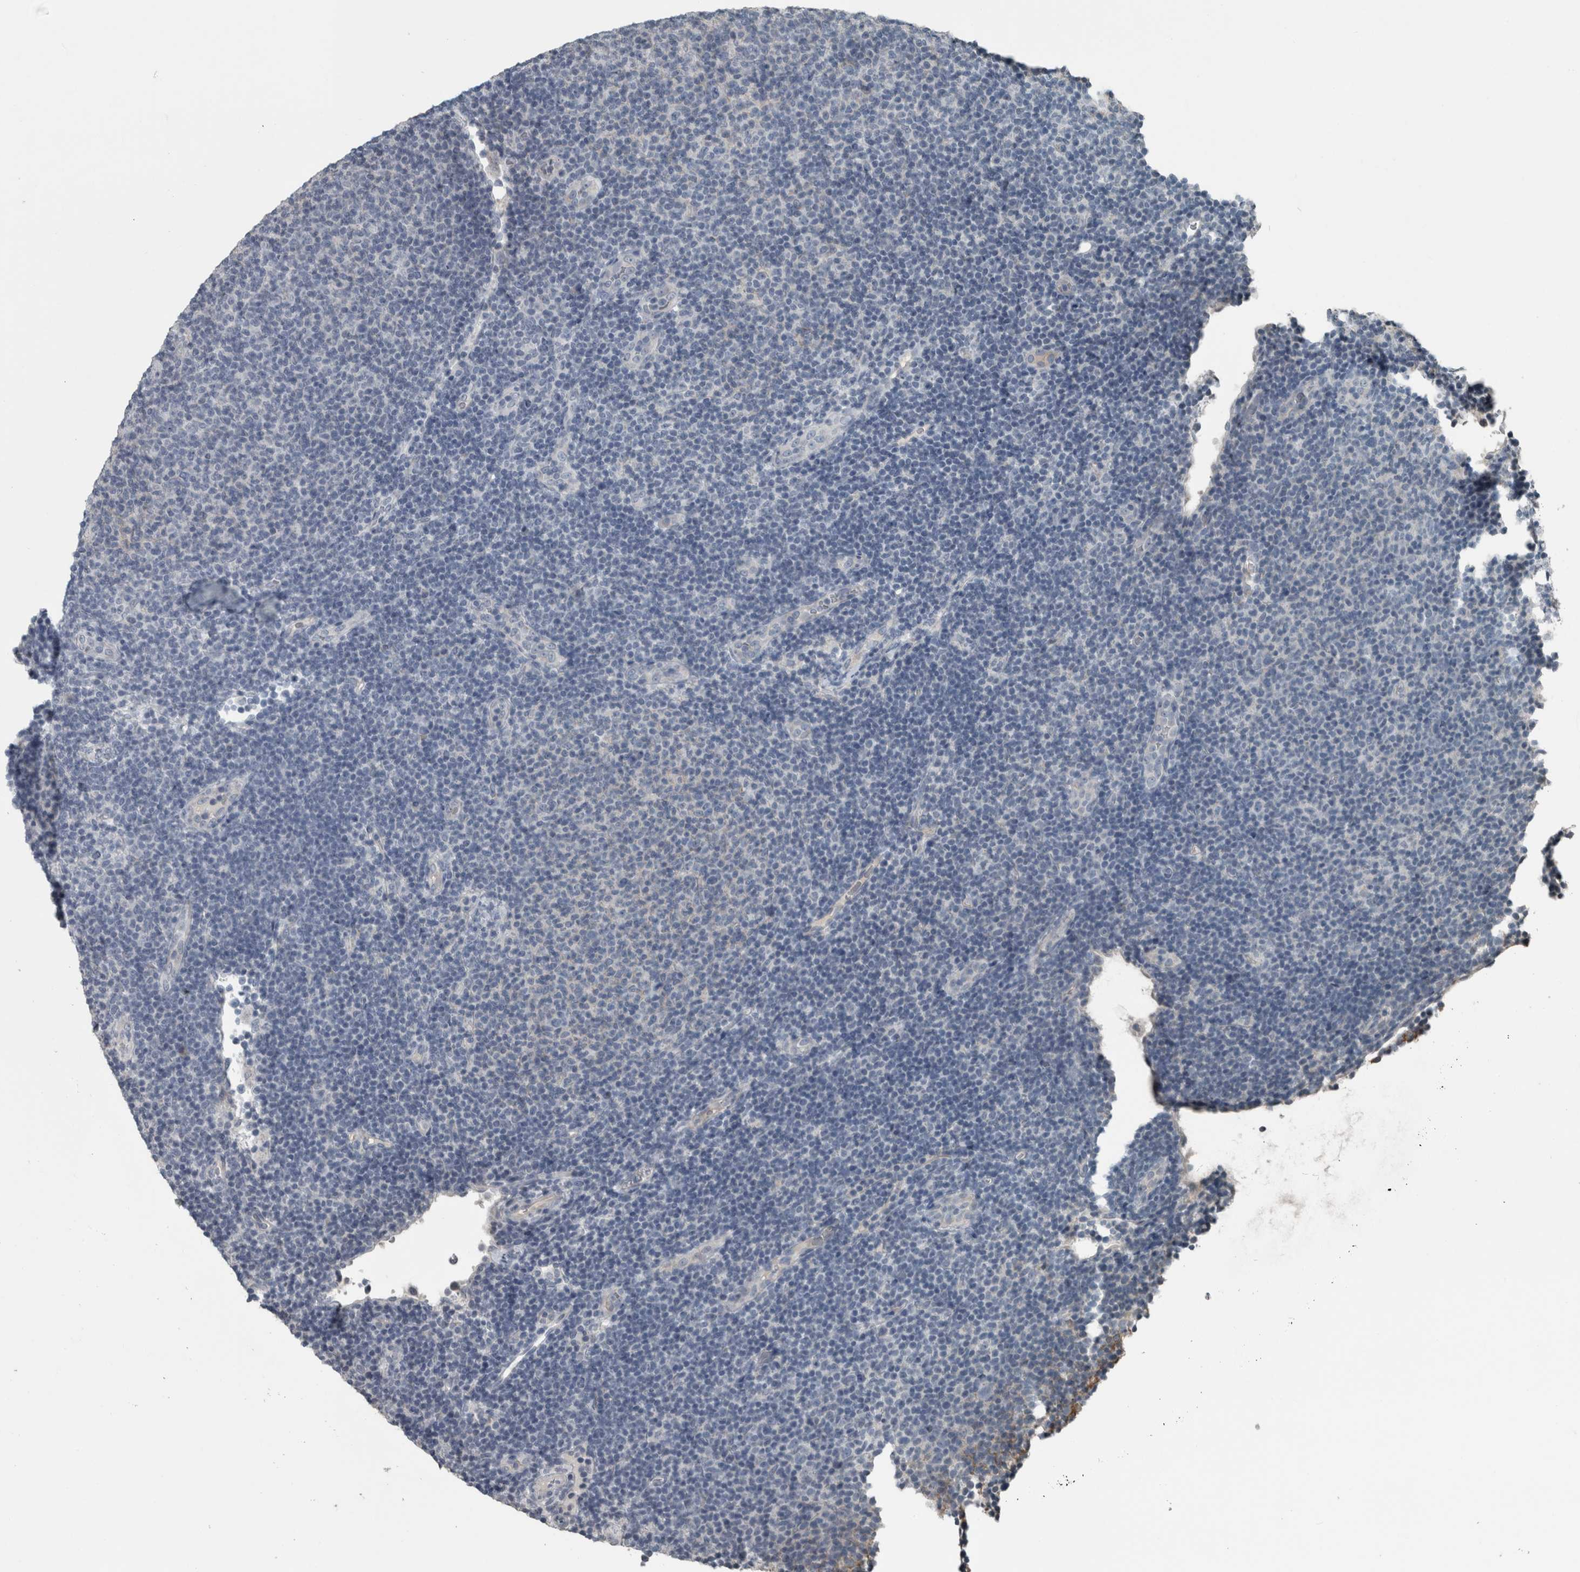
{"staining": {"intensity": "negative", "quantity": "none", "location": "none"}, "tissue": "lymphoma", "cell_type": "Tumor cells", "image_type": "cancer", "snomed": [{"axis": "morphology", "description": "Malignant lymphoma, non-Hodgkin's type, Low grade"}, {"axis": "topography", "description": "Lymph node"}], "caption": "The micrograph exhibits no significant staining in tumor cells of malignant lymphoma, non-Hodgkin's type (low-grade).", "gene": "KRT20", "patient": {"sex": "male", "age": 66}}